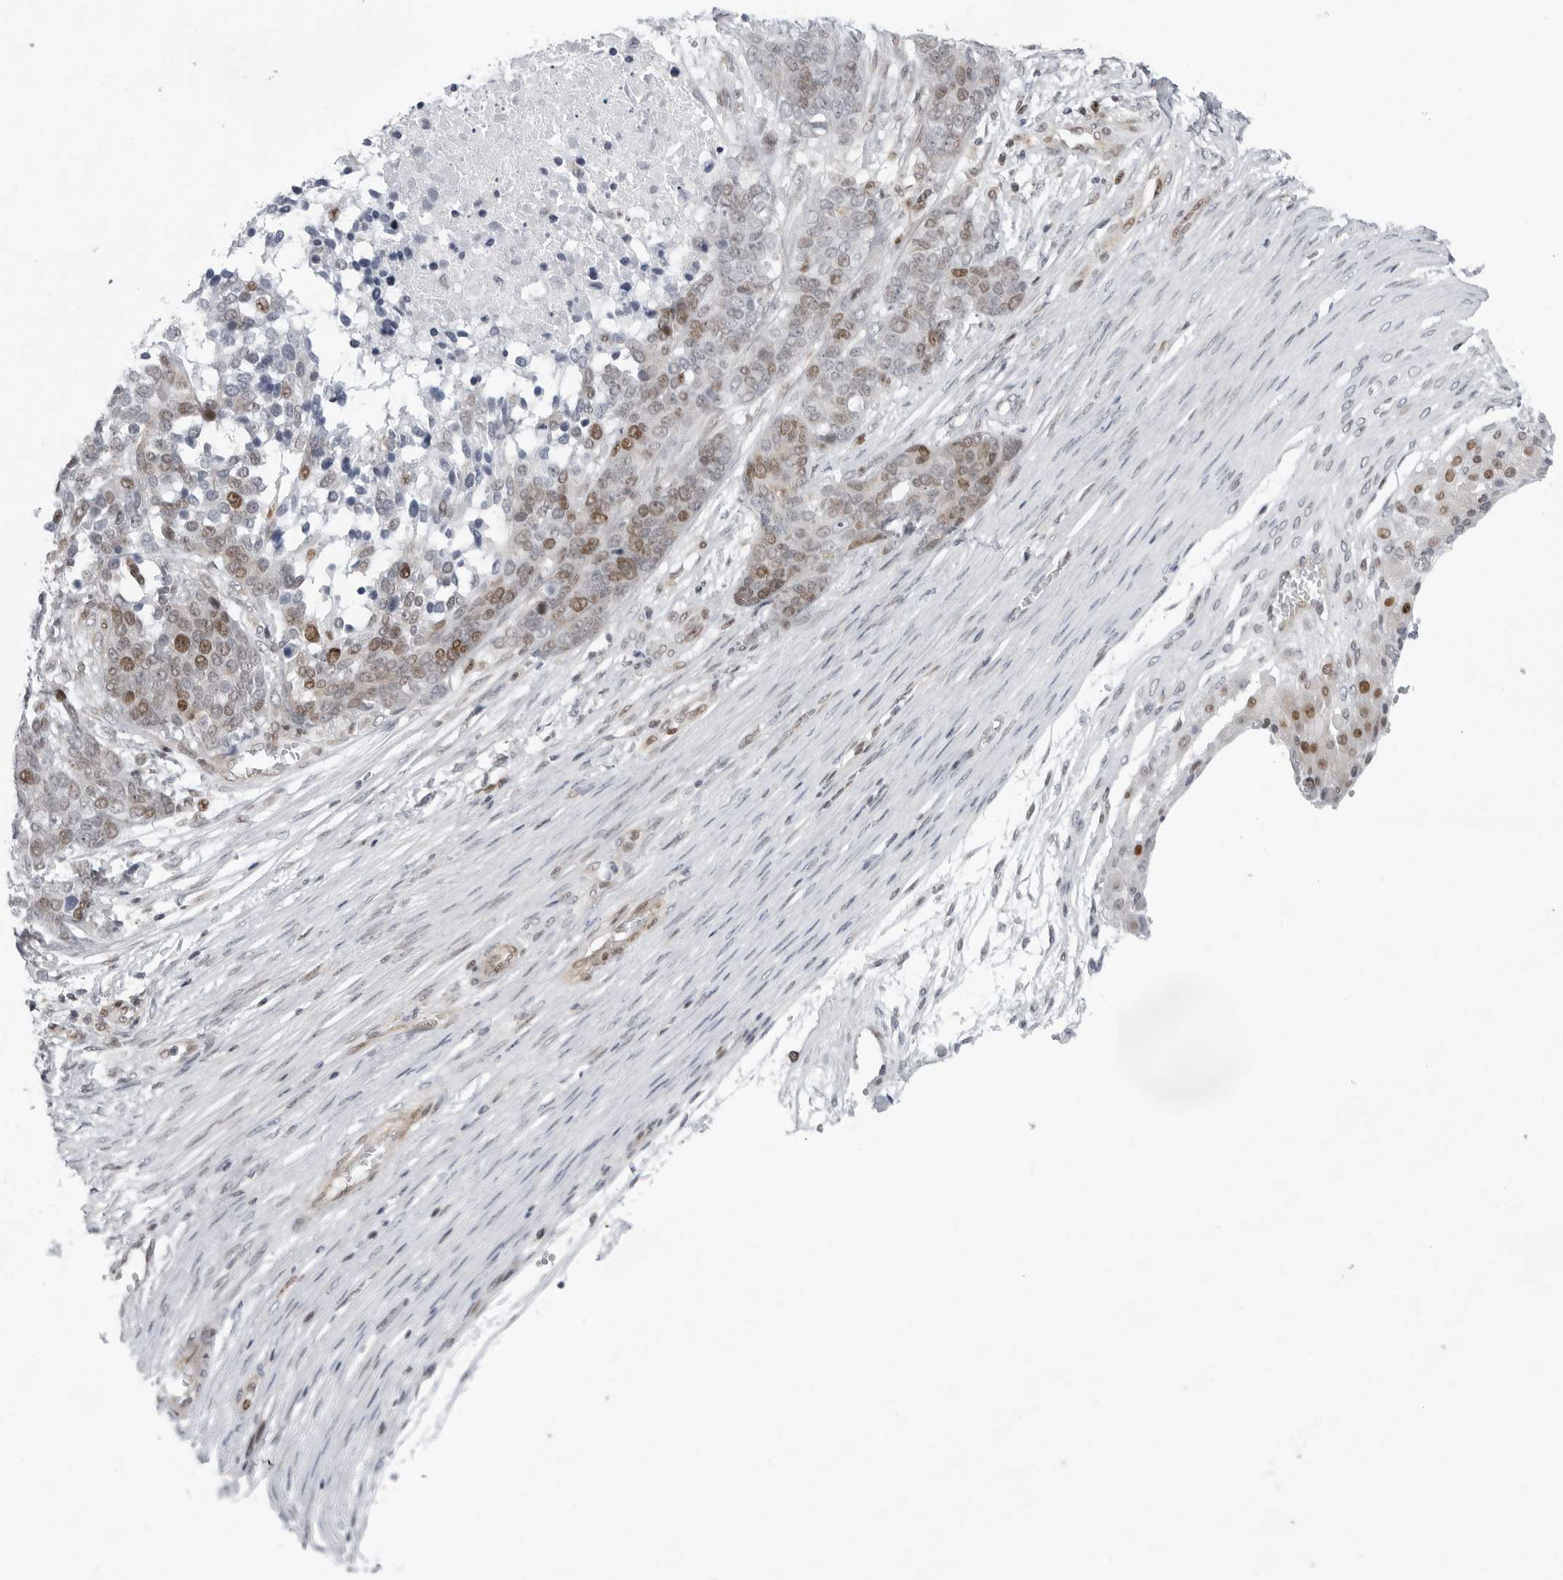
{"staining": {"intensity": "moderate", "quantity": "25%-75%", "location": "nuclear"}, "tissue": "ovarian cancer", "cell_type": "Tumor cells", "image_type": "cancer", "snomed": [{"axis": "morphology", "description": "Cystadenocarcinoma, serous, NOS"}, {"axis": "topography", "description": "Ovary"}], "caption": "Immunohistochemical staining of ovarian cancer (serous cystadenocarcinoma) shows moderate nuclear protein staining in about 25%-75% of tumor cells.", "gene": "FAM135B", "patient": {"sex": "female", "age": 44}}